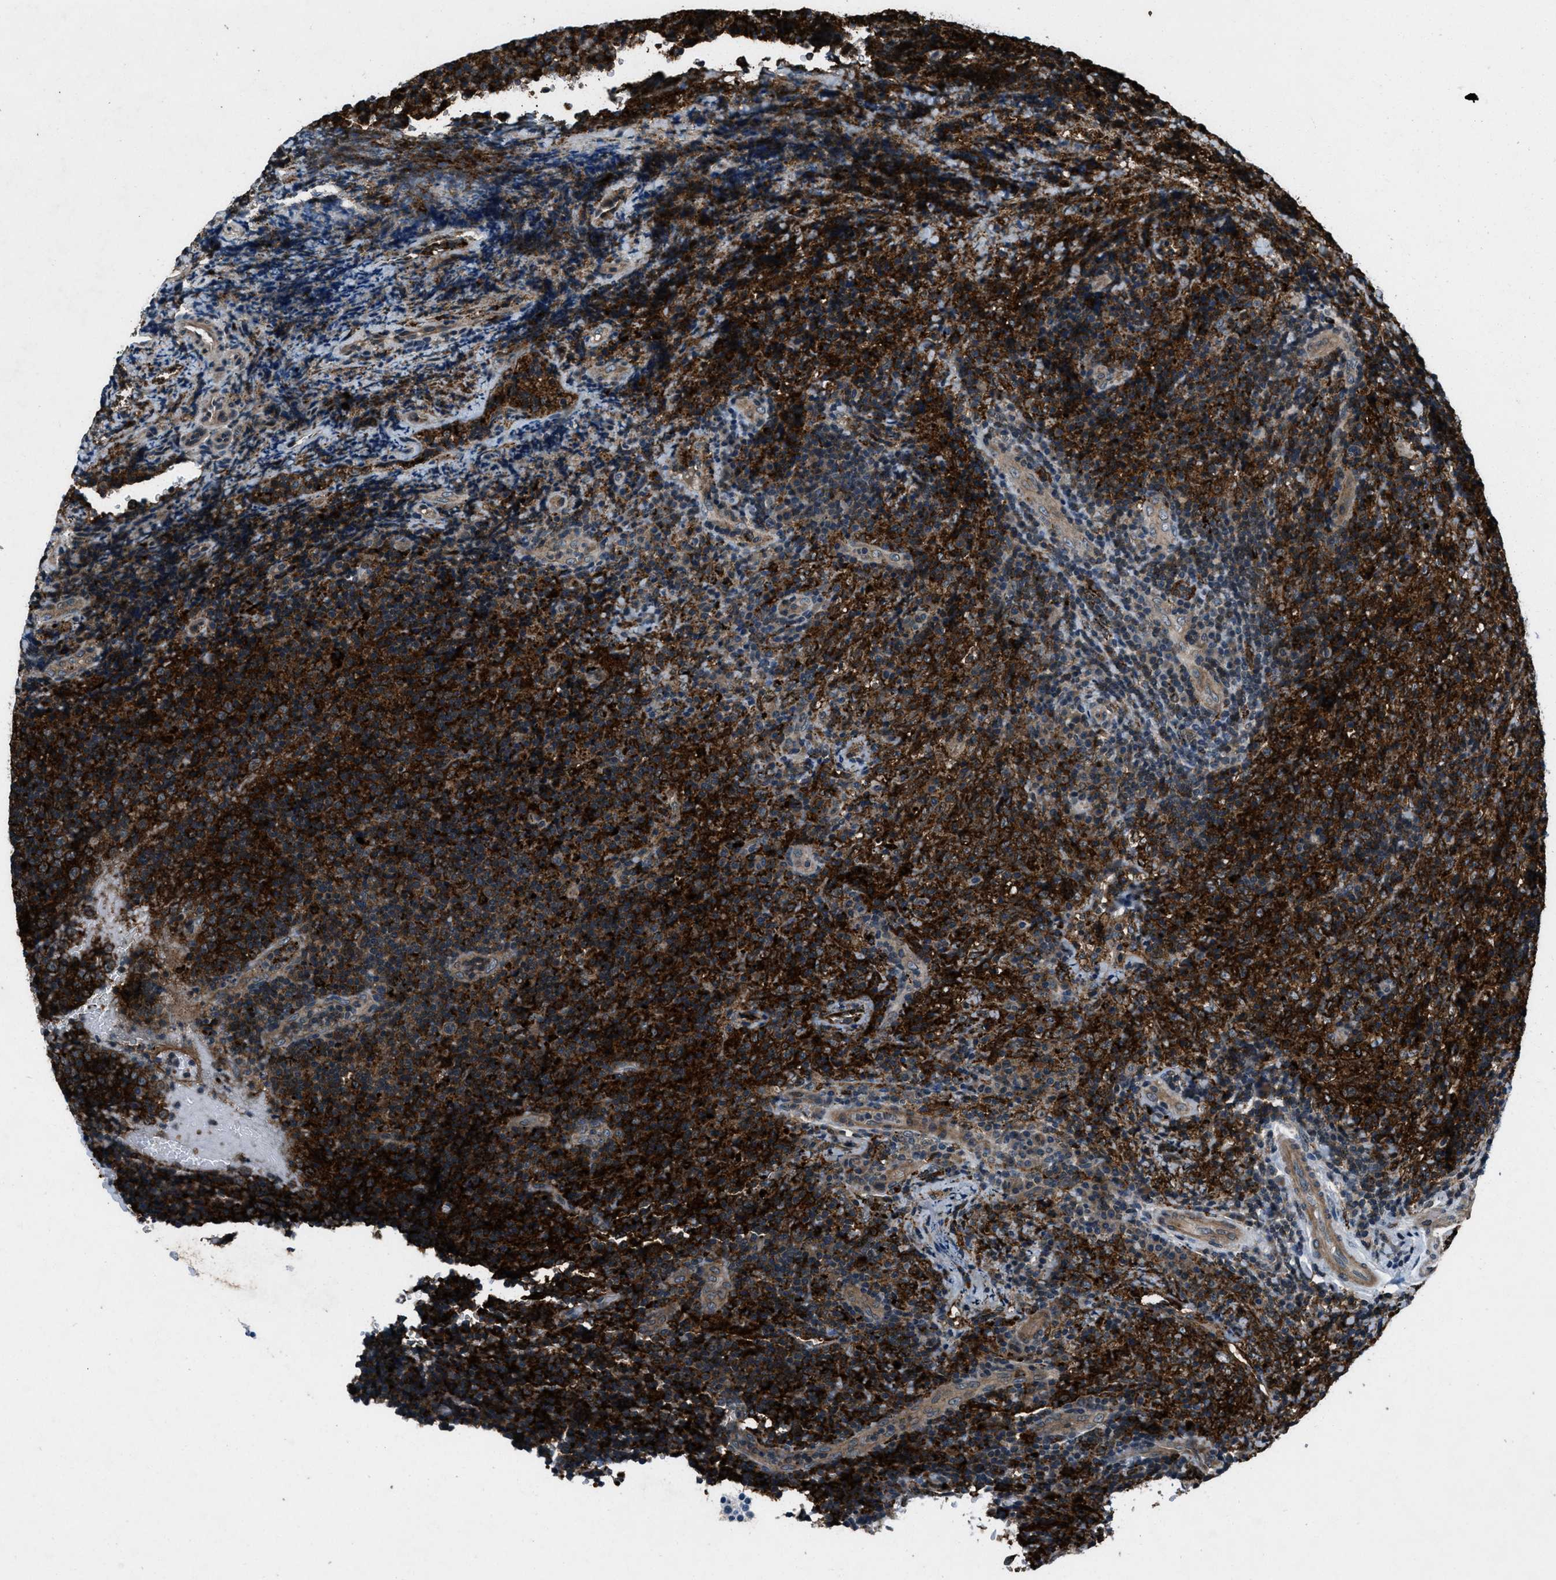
{"staining": {"intensity": "strong", "quantity": ">75%", "location": "cytoplasmic/membranous"}, "tissue": "lymphoma", "cell_type": "Tumor cells", "image_type": "cancer", "snomed": [{"axis": "morphology", "description": "Malignant lymphoma, non-Hodgkin's type, High grade"}, {"axis": "topography", "description": "Tonsil"}], "caption": "Immunohistochemical staining of human lymphoma reveals high levels of strong cytoplasmic/membranous staining in about >75% of tumor cells. Immunohistochemistry stains the protein of interest in brown and the nuclei are stained blue.", "gene": "EPSTI1", "patient": {"sex": "female", "age": 36}}